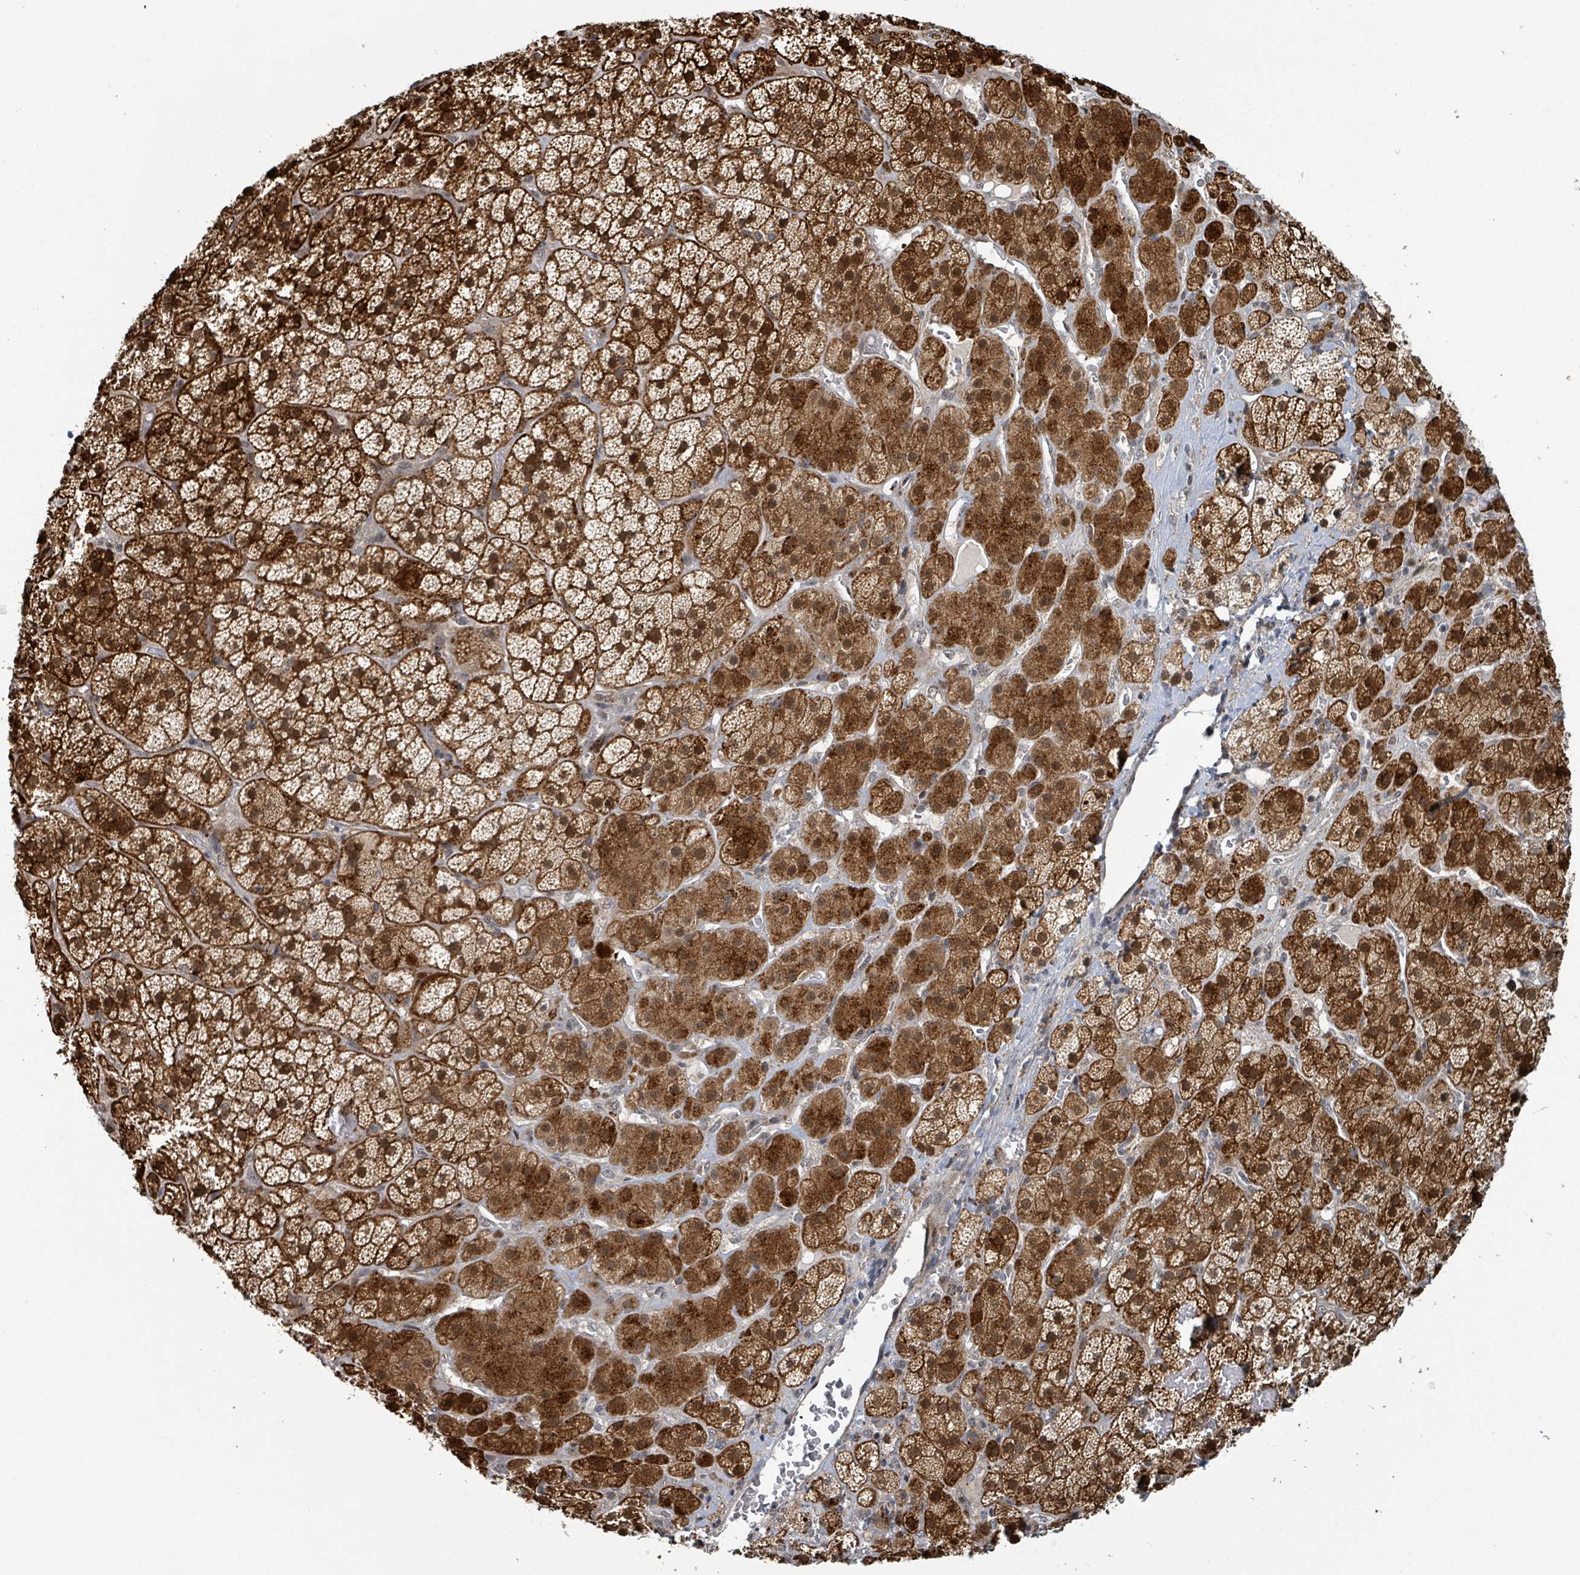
{"staining": {"intensity": "strong", "quantity": ">75%", "location": "cytoplasmic/membranous,nuclear"}, "tissue": "adrenal gland", "cell_type": "Glandular cells", "image_type": "normal", "snomed": [{"axis": "morphology", "description": "Normal tissue, NOS"}, {"axis": "topography", "description": "Adrenal gland"}], "caption": "This is a micrograph of immunohistochemistry staining of benign adrenal gland, which shows strong expression in the cytoplasmic/membranous,nuclear of glandular cells.", "gene": "GTF3C1", "patient": {"sex": "male", "age": 57}}